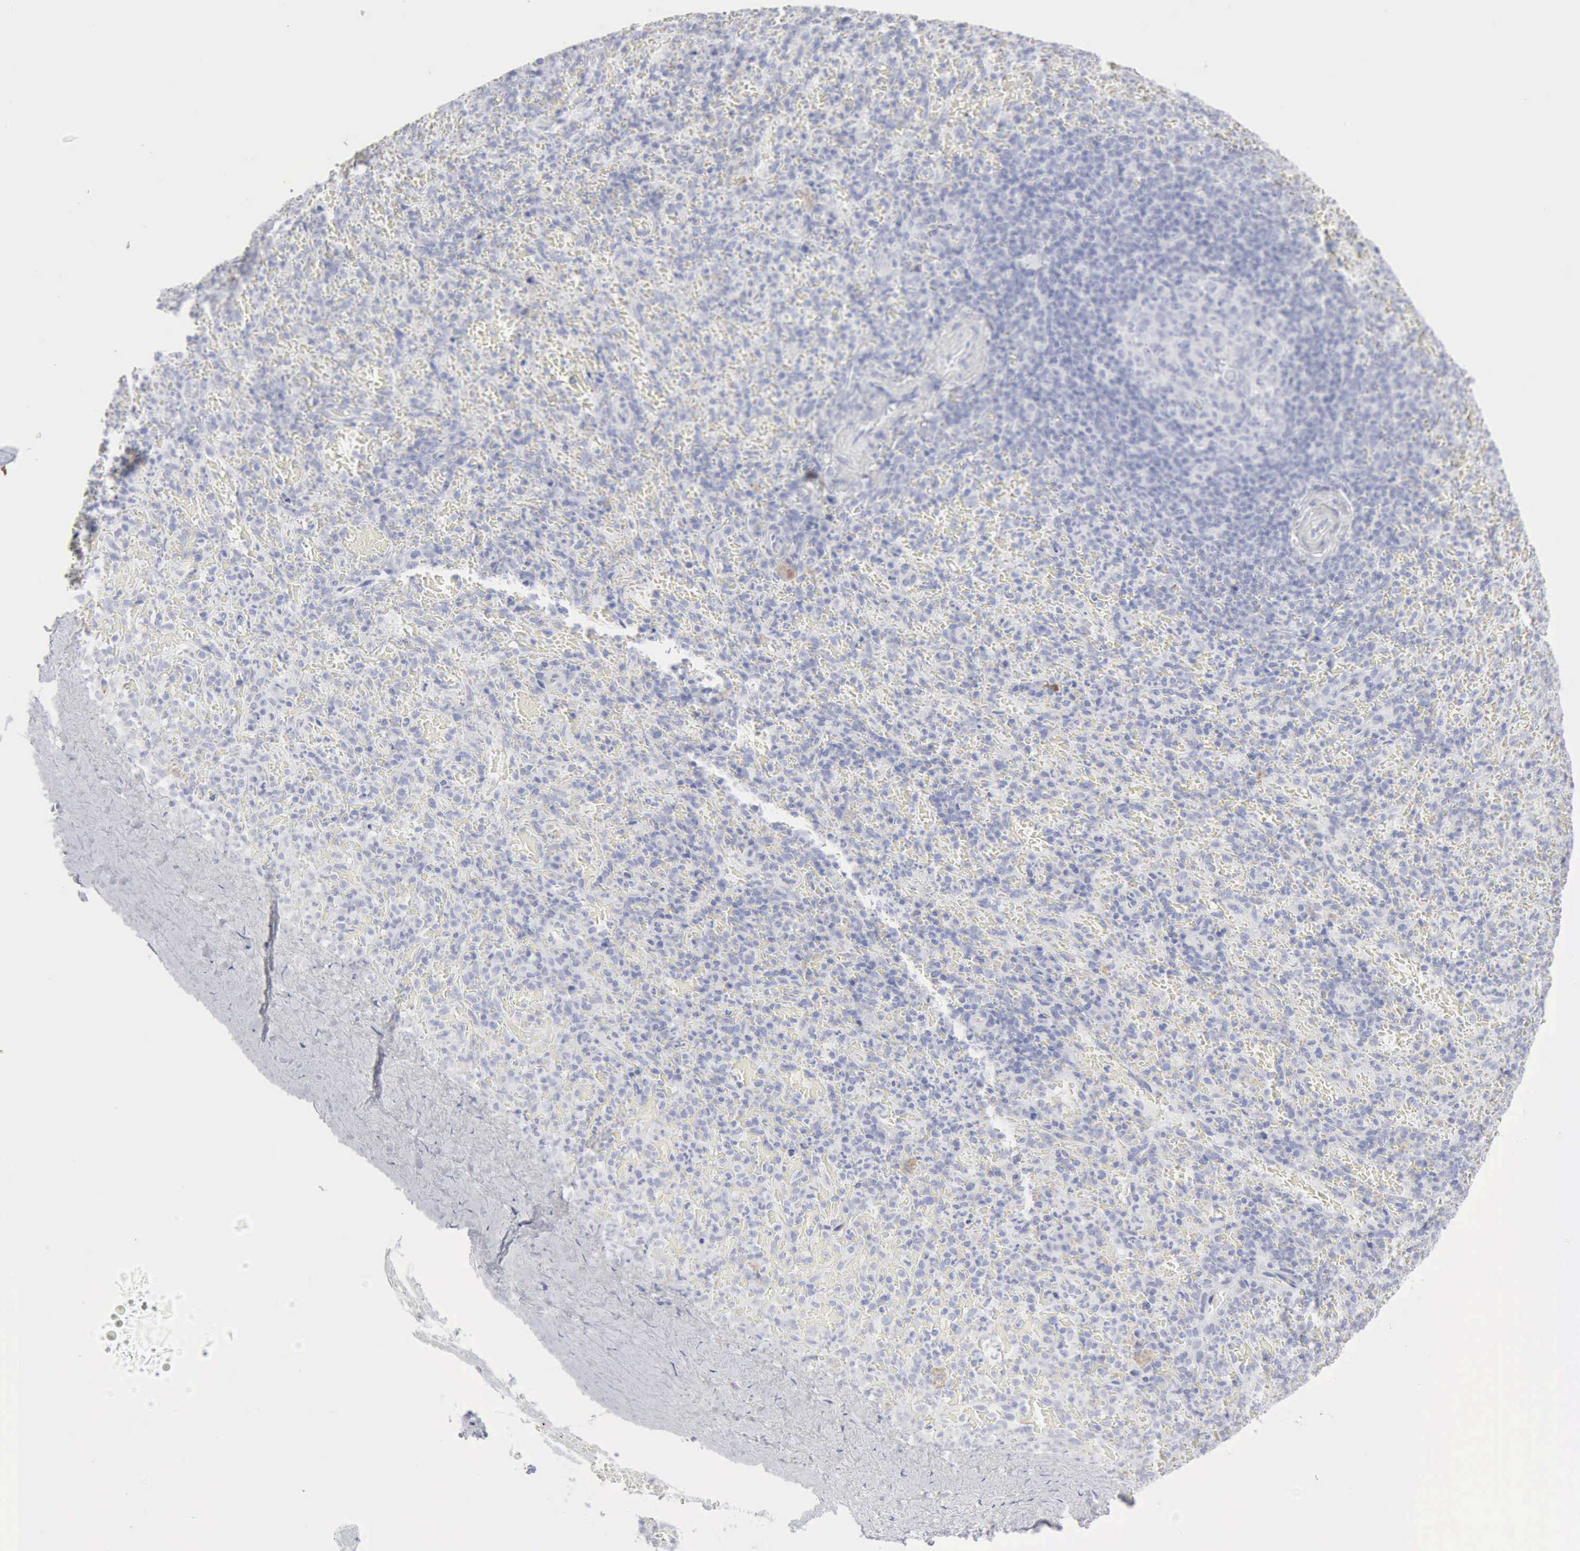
{"staining": {"intensity": "negative", "quantity": "none", "location": "none"}, "tissue": "spleen", "cell_type": "Cells in red pulp", "image_type": "normal", "snomed": [{"axis": "morphology", "description": "Normal tissue, NOS"}, {"axis": "topography", "description": "Spleen"}], "caption": "The image demonstrates no staining of cells in red pulp in unremarkable spleen.", "gene": "CMA1", "patient": {"sex": "female", "age": 50}}